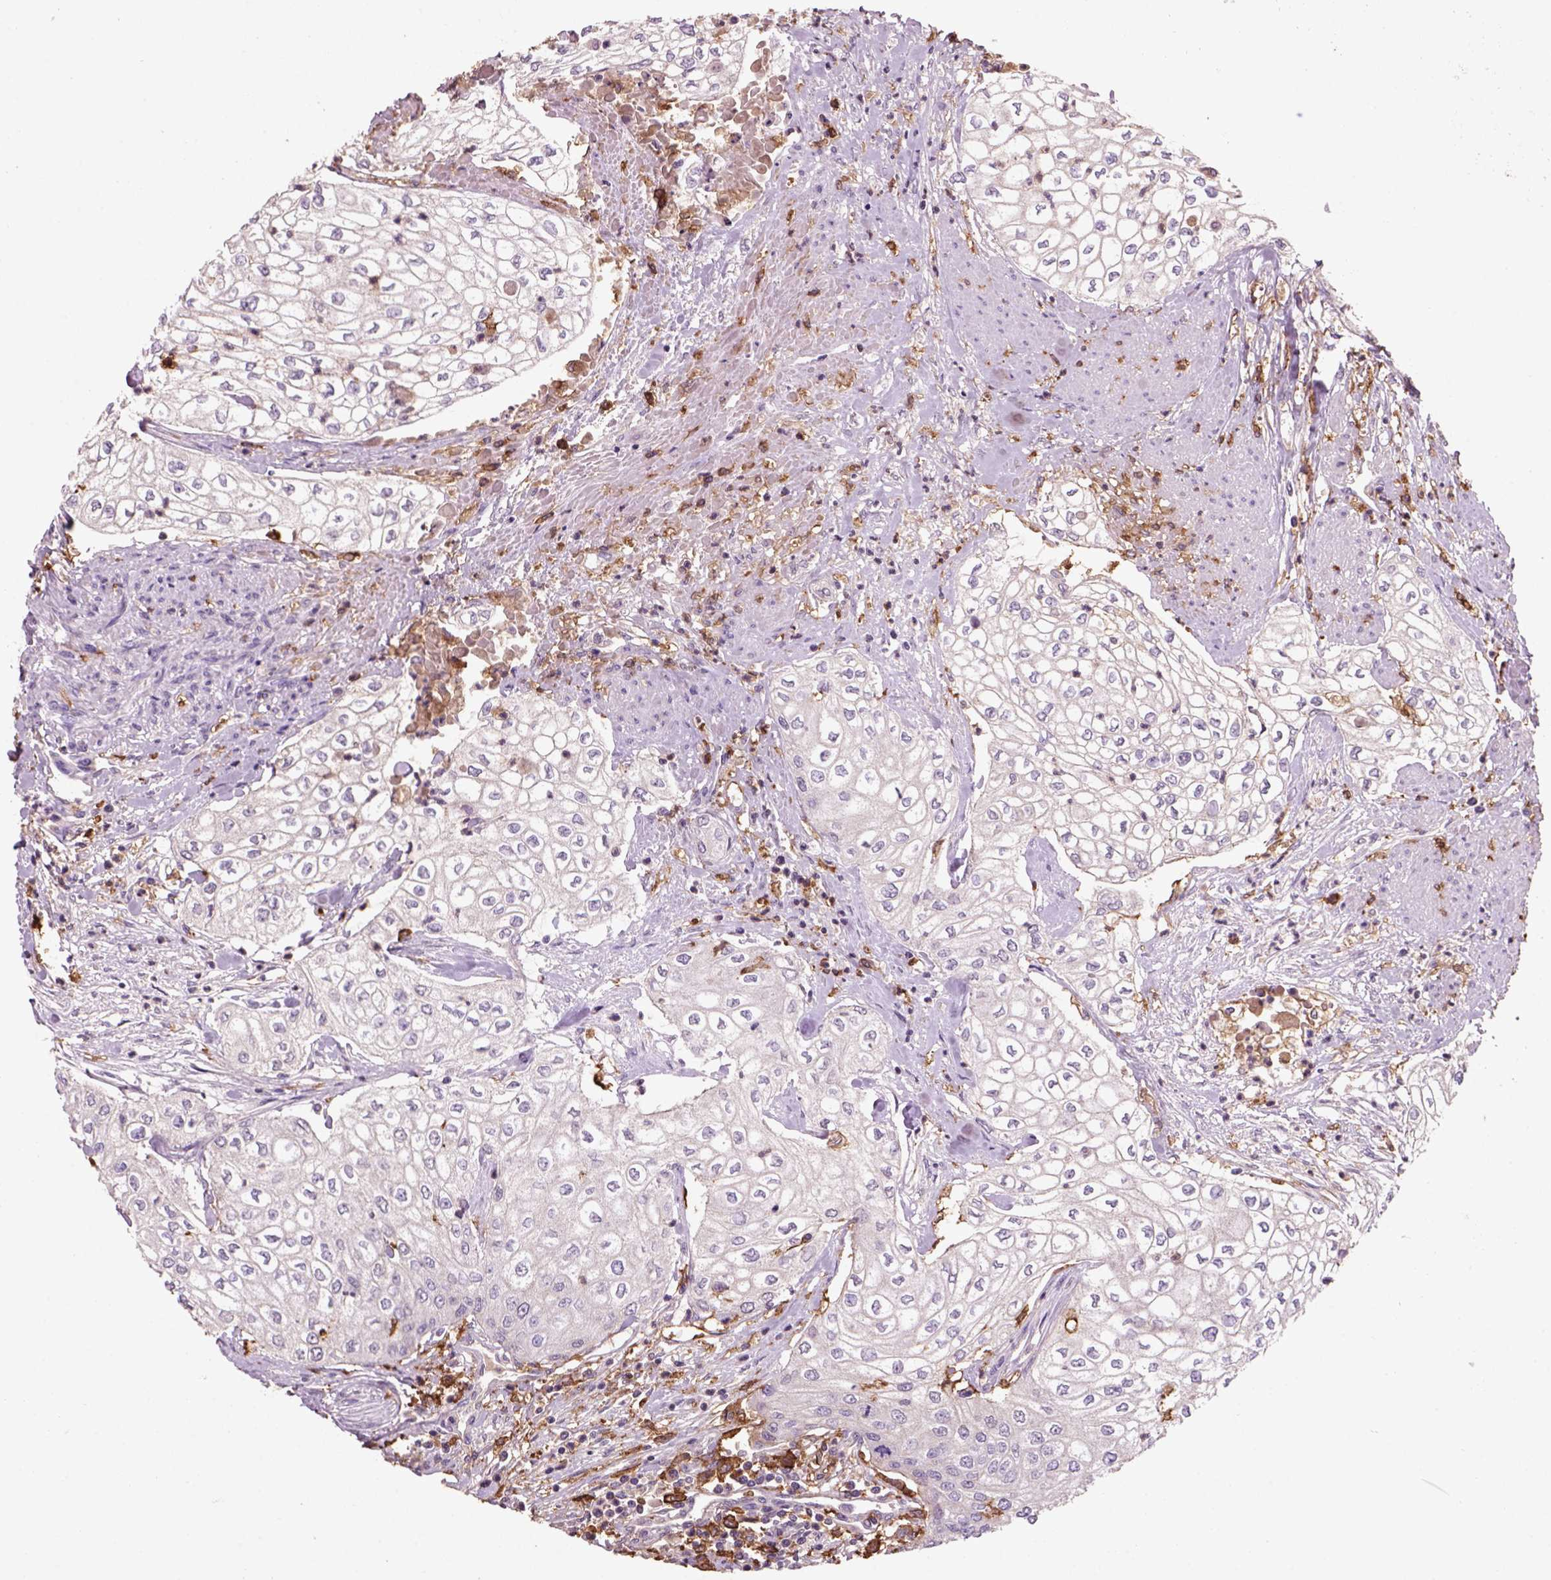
{"staining": {"intensity": "negative", "quantity": "none", "location": "none"}, "tissue": "urothelial cancer", "cell_type": "Tumor cells", "image_type": "cancer", "snomed": [{"axis": "morphology", "description": "Urothelial carcinoma, High grade"}, {"axis": "topography", "description": "Urinary bladder"}], "caption": "This is an immunohistochemistry (IHC) image of high-grade urothelial carcinoma. There is no staining in tumor cells.", "gene": "CD14", "patient": {"sex": "male", "age": 62}}